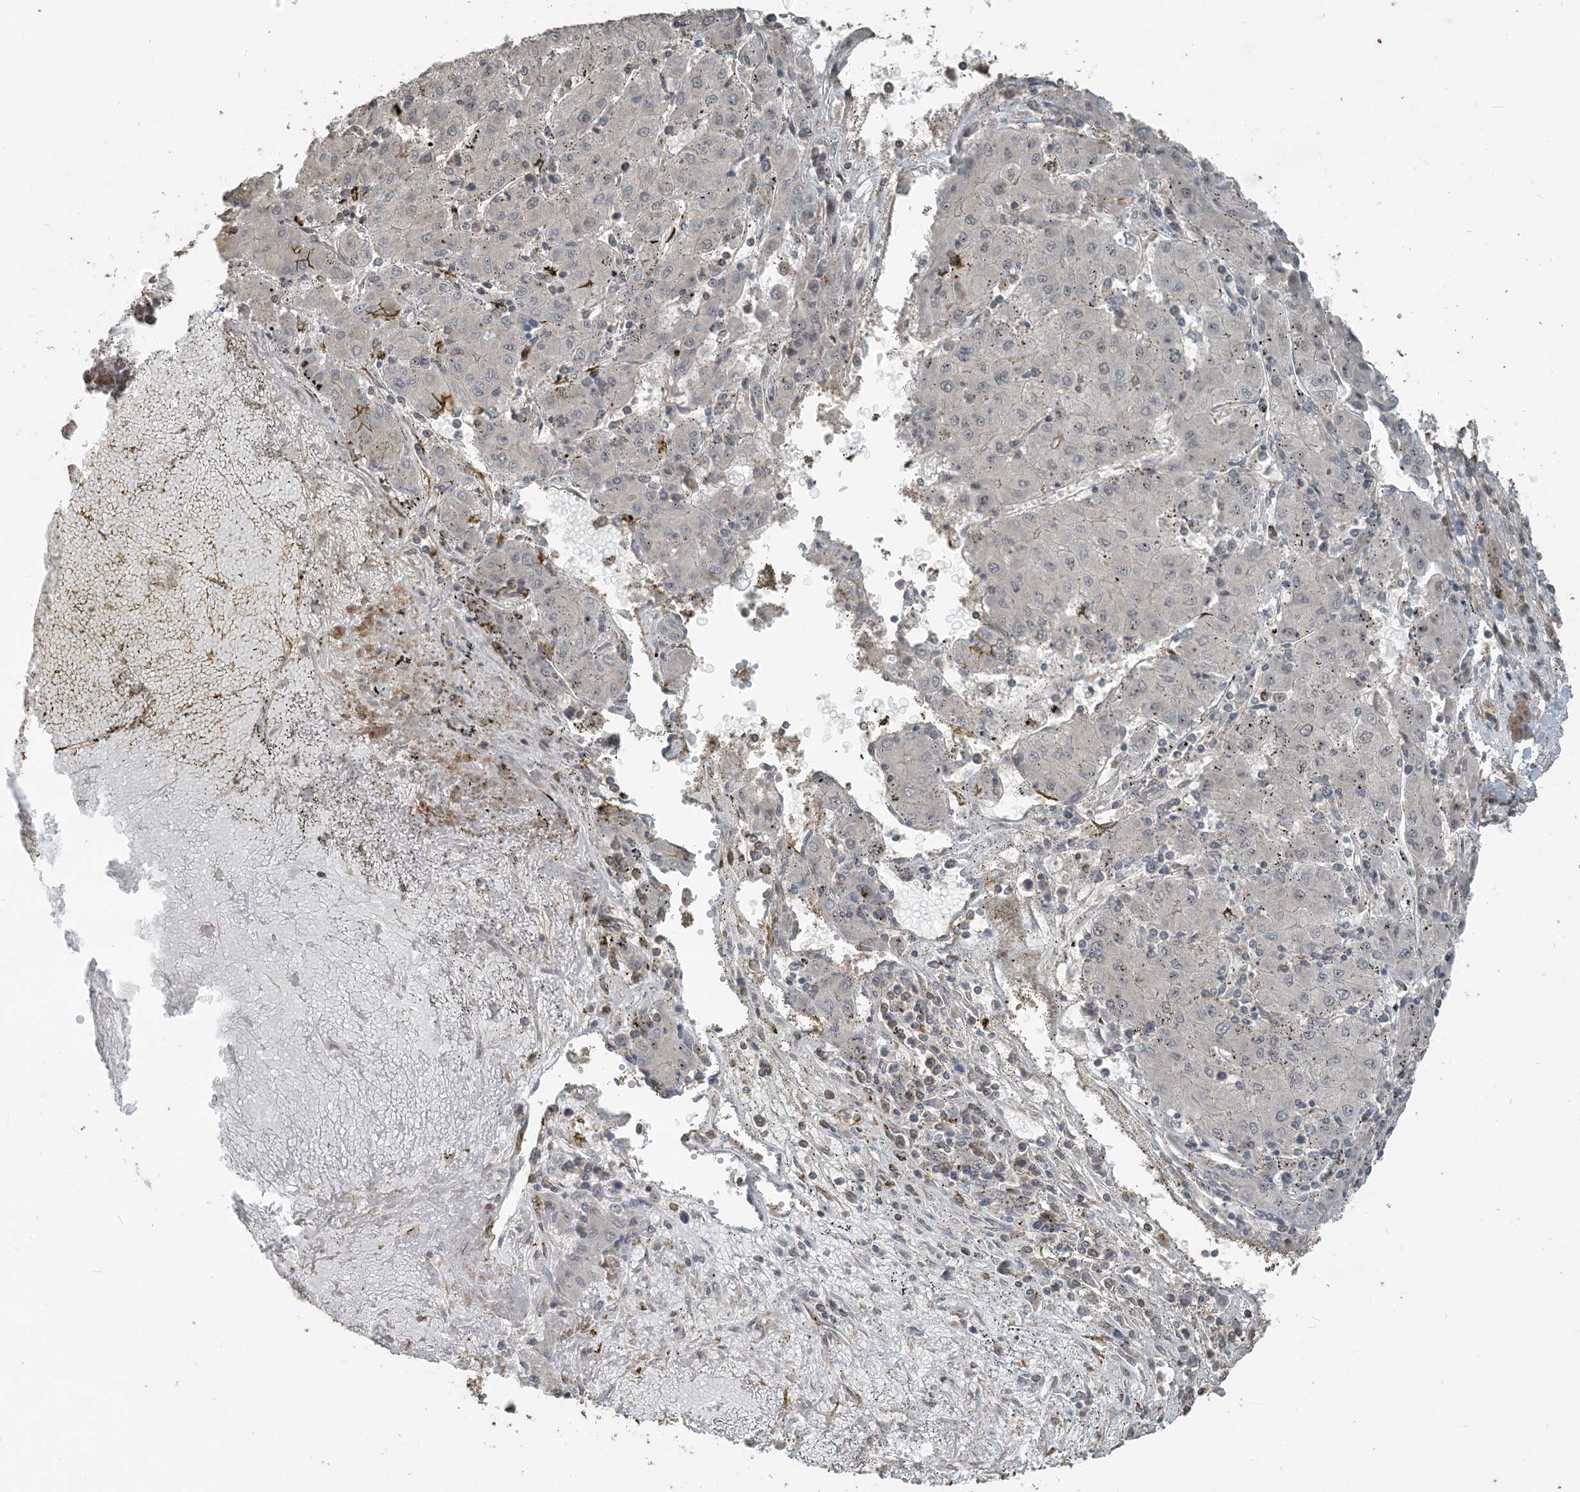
{"staining": {"intensity": "negative", "quantity": "none", "location": "none"}, "tissue": "liver cancer", "cell_type": "Tumor cells", "image_type": "cancer", "snomed": [{"axis": "morphology", "description": "Carcinoma, Hepatocellular, NOS"}, {"axis": "topography", "description": "Liver"}], "caption": "This histopathology image is of liver cancer (hepatocellular carcinoma) stained with immunohistochemistry (IHC) to label a protein in brown with the nuclei are counter-stained blue. There is no staining in tumor cells. (DAB (3,3'-diaminobenzidine) immunohistochemistry visualized using brightfield microscopy, high magnification).", "gene": "ZC3H12A", "patient": {"sex": "male", "age": 72}}